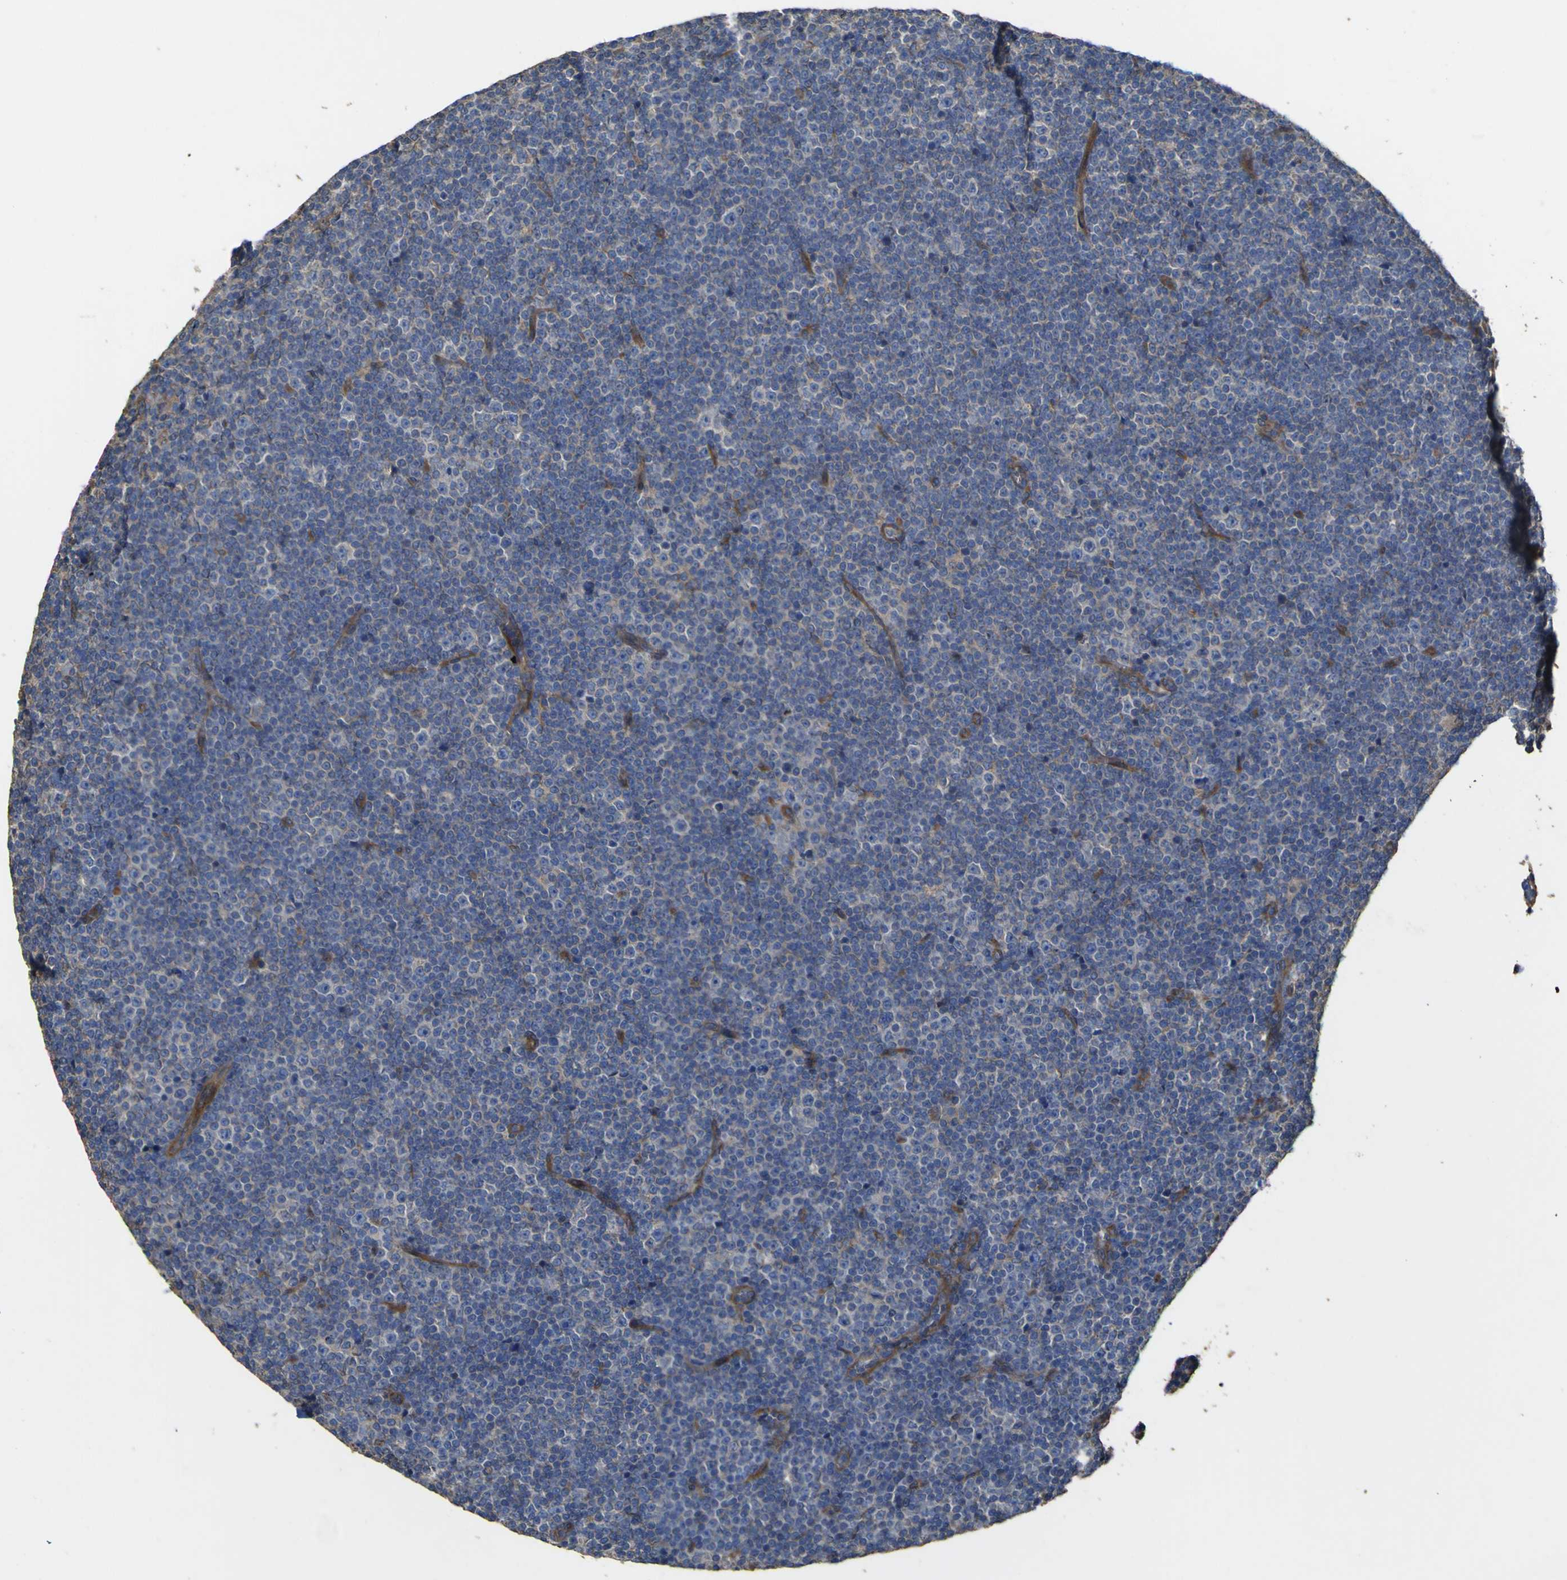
{"staining": {"intensity": "weak", "quantity": "<25%", "location": "cytoplasmic/membranous"}, "tissue": "lymphoma", "cell_type": "Tumor cells", "image_type": "cancer", "snomed": [{"axis": "morphology", "description": "Malignant lymphoma, non-Hodgkin's type, High grade"}, {"axis": "topography", "description": "Colon"}], "caption": "This photomicrograph is of malignant lymphoma, non-Hodgkin's type (high-grade) stained with immunohistochemistry (IHC) to label a protein in brown with the nuclei are counter-stained blue. There is no staining in tumor cells.", "gene": "TNFSF15", "patient": {"sex": "male", "age": 82}}